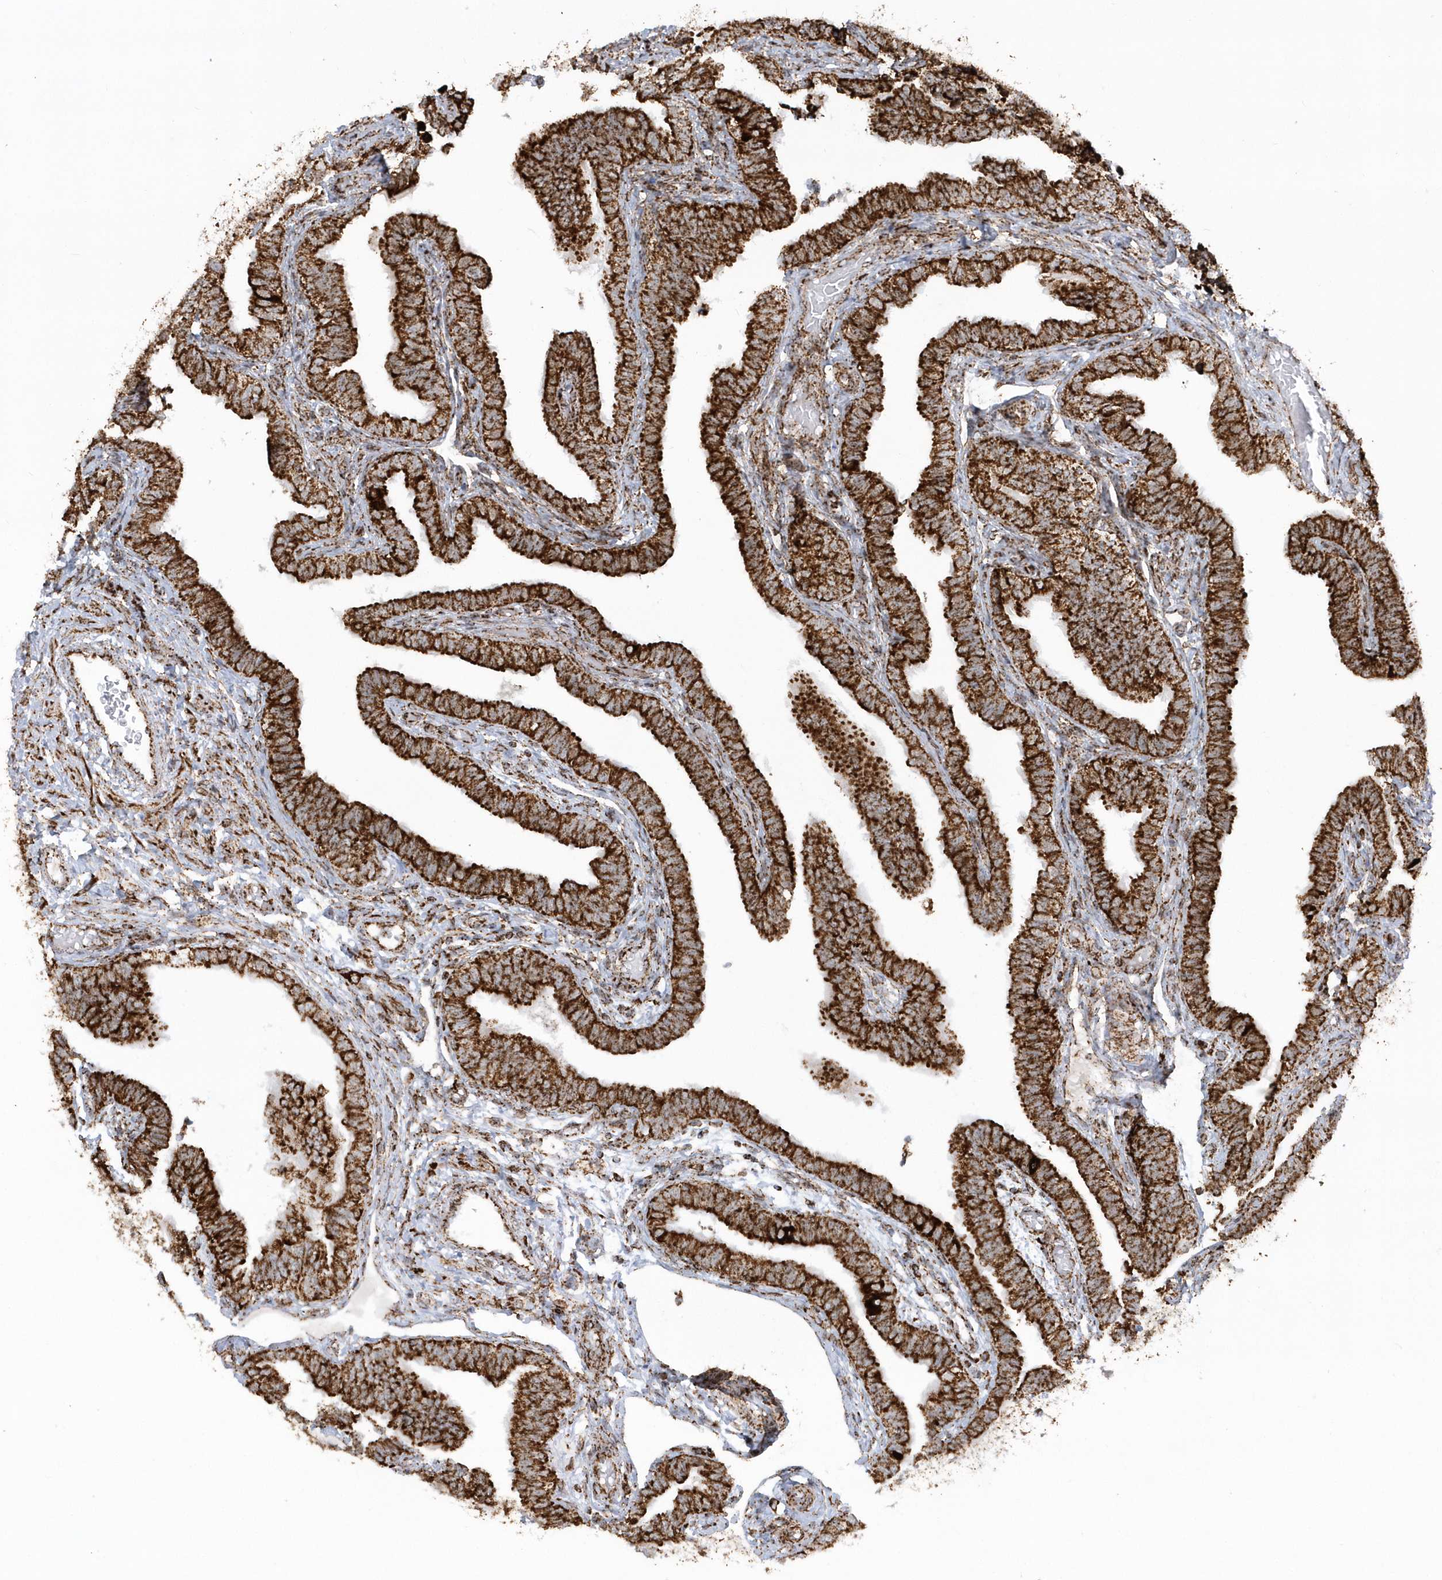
{"staining": {"intensity": "strong", "quantity": ">75%", "location": "cytoplasmic/membranous"}, "tissue": "fallopian tube", "cell_type": "Glandular cells", "image_type": "normal", "snomed": [{"axis": "morphology", "description": "Normal tissue, NOS"}, {"axis": "topography", "description": "Fallopian tube"}], "caption": "Glandular cells reveal high levels of strong cytoplasmic/membranous staining in approximately >75% of cells in unremarkable fallopian tube.", "gene": "CRY2", "patient": {"sex": "female", "age": 39}}